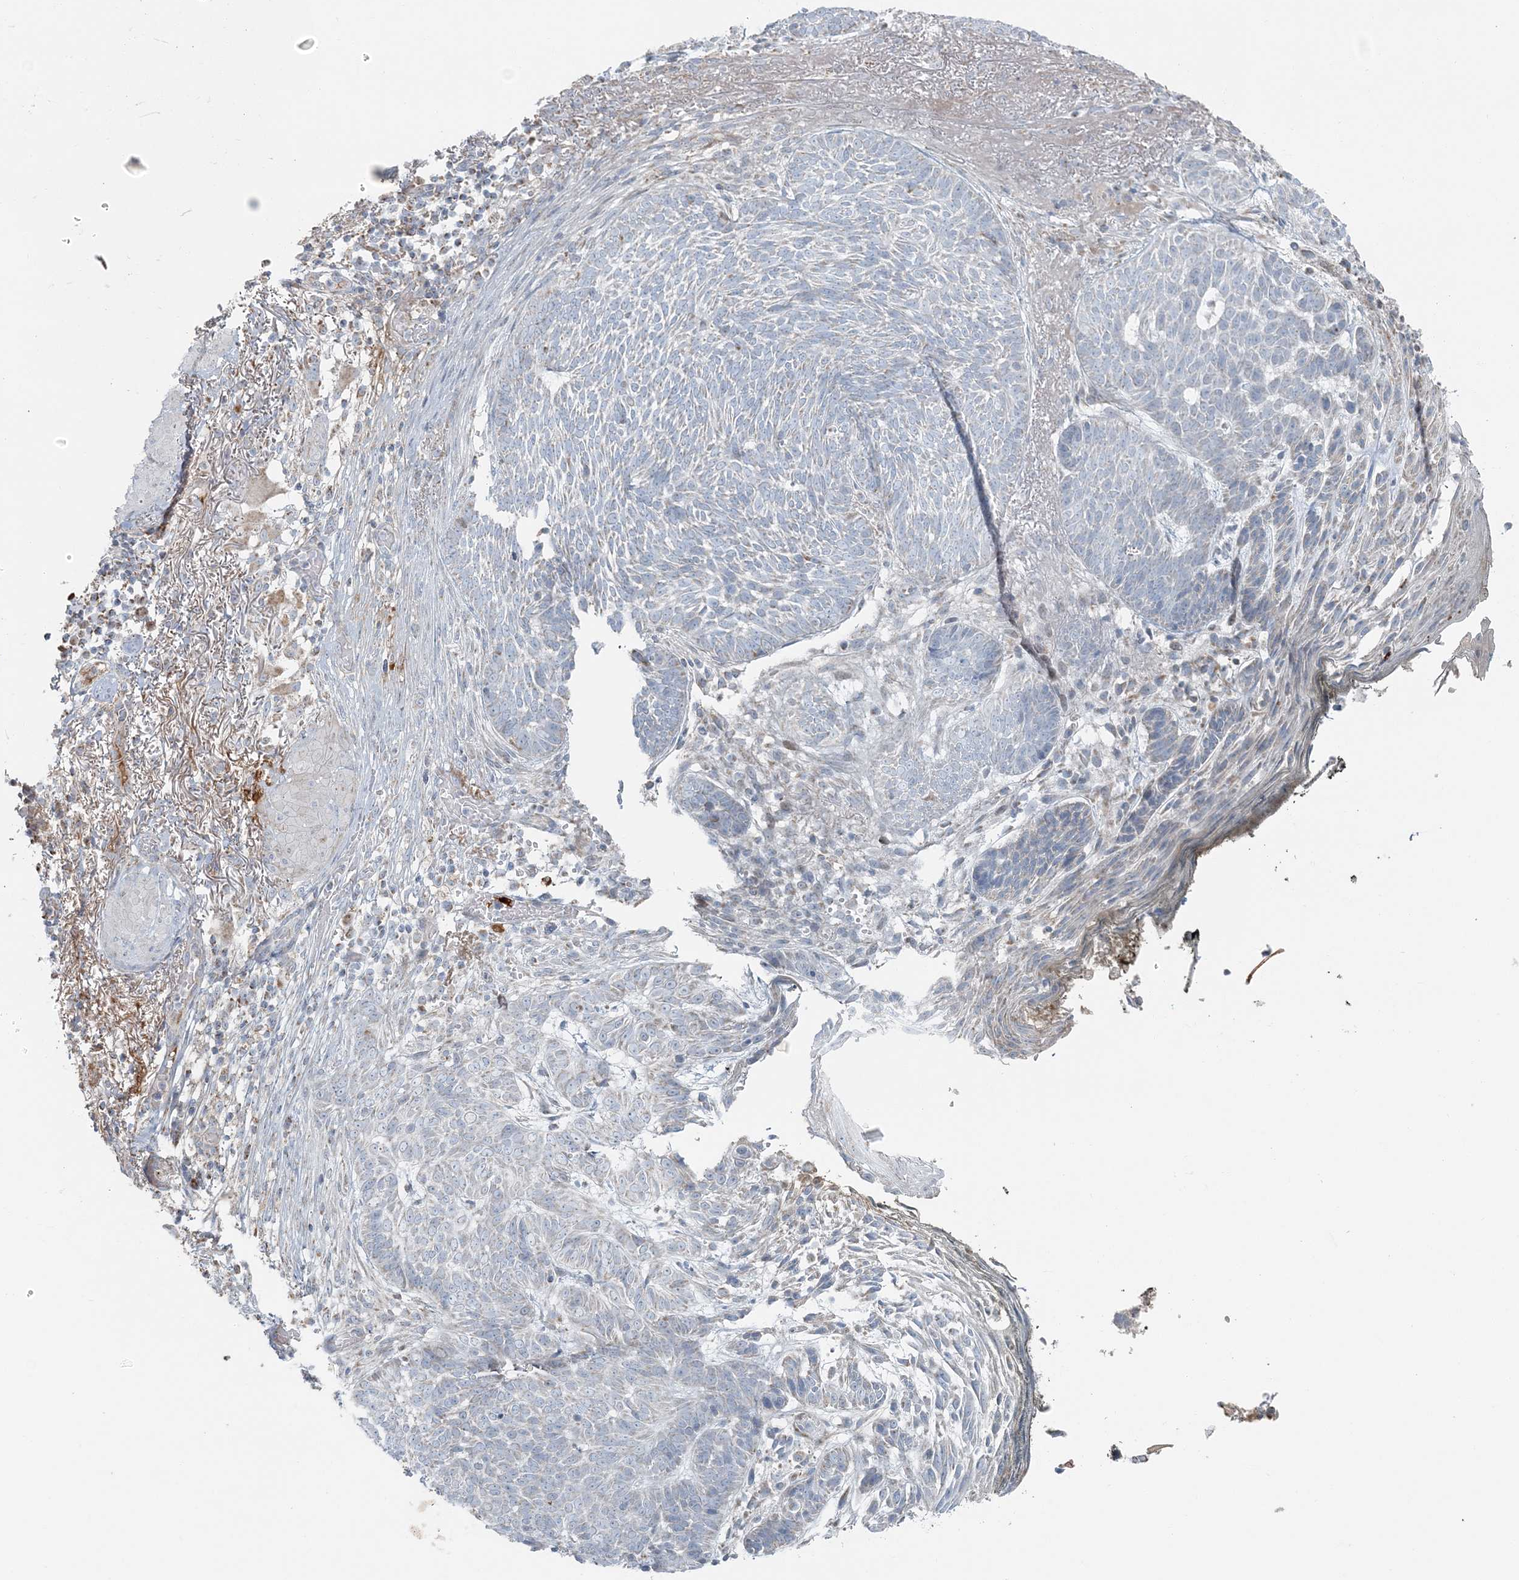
{"staining": {"intensity": "negative", "quantity": "none", "location": "none"}, "tissue": "skin cancer", "cell_type": "Tumor cells", "image_type": "cancer", "snomed": [{"axis": "morphology", "description": "Normal tissue, NOS"}, {"axis": "morphology", "description": "Basal cell carcinoma"}, {"axis": "topography", "description": "Skin"}], "caption": "The IHC photomicrograph has no significant staining in tumor cells of basal cell carcinoma (skin) tissue. (Brightfield microscopy of DAB immunohistochemistry at high magnification).", "gene": "SLC22A16", "patient": {"sex": "male", "age": 64}}